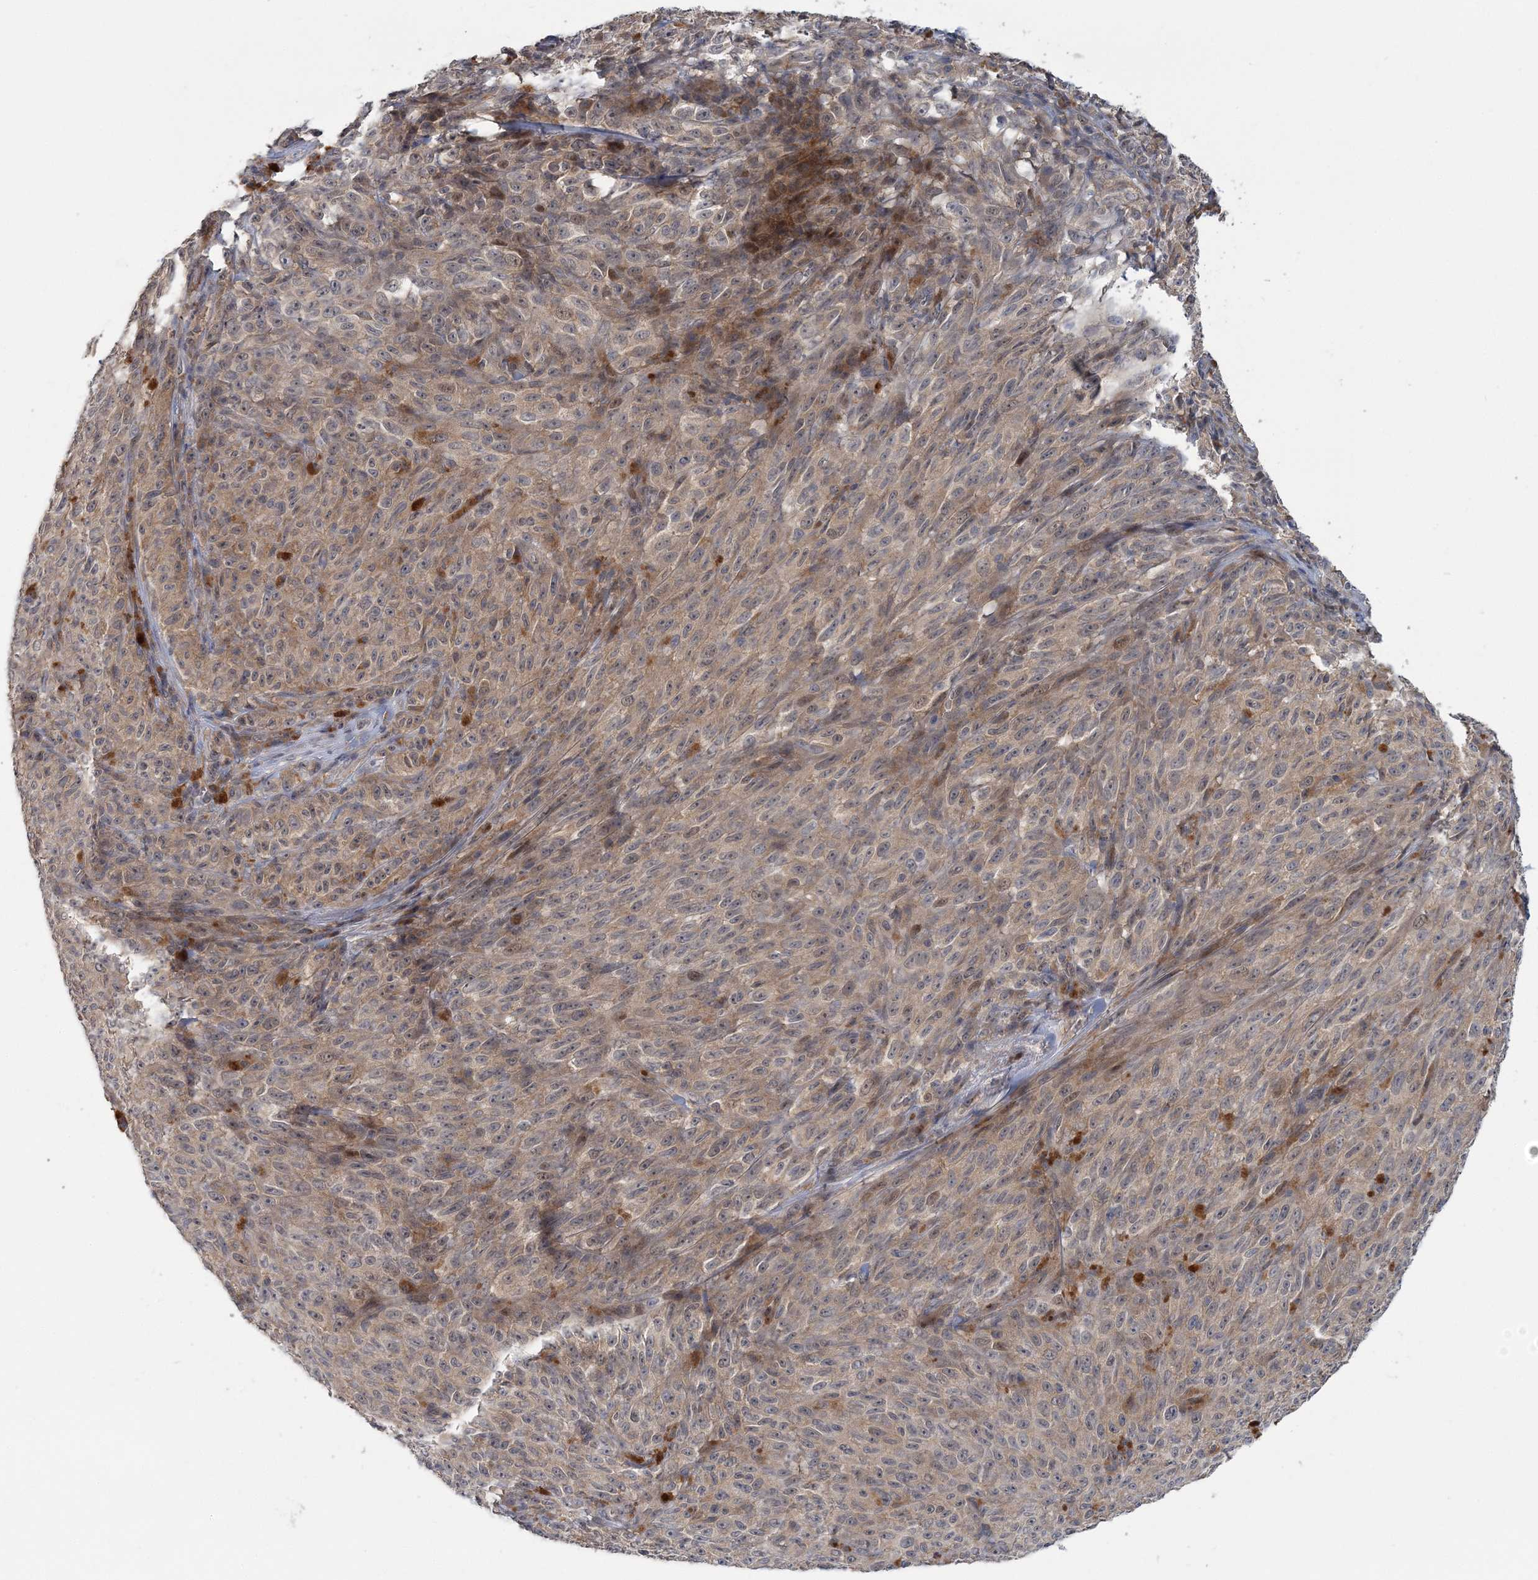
{"staining": {"intensity": "weak", "quantity": ">75%", "location": "cytoplasmic/membranous"}, "tissue": "melanoma", "cell_type": "Tumor cells", "image_type": "cancer", "snomed": [{"axis": "morphology", "description": "Malignant melanoma, NOS"}, {"axis": "topography", "description": "Skin"}], "caption": "Tumor cells reveal low levels of weak cytoplasmic/membranous staining in about >75% of cells in human melanoma.", "gene": "RNF25", "patient": {"sex": "female", "age": 82}}